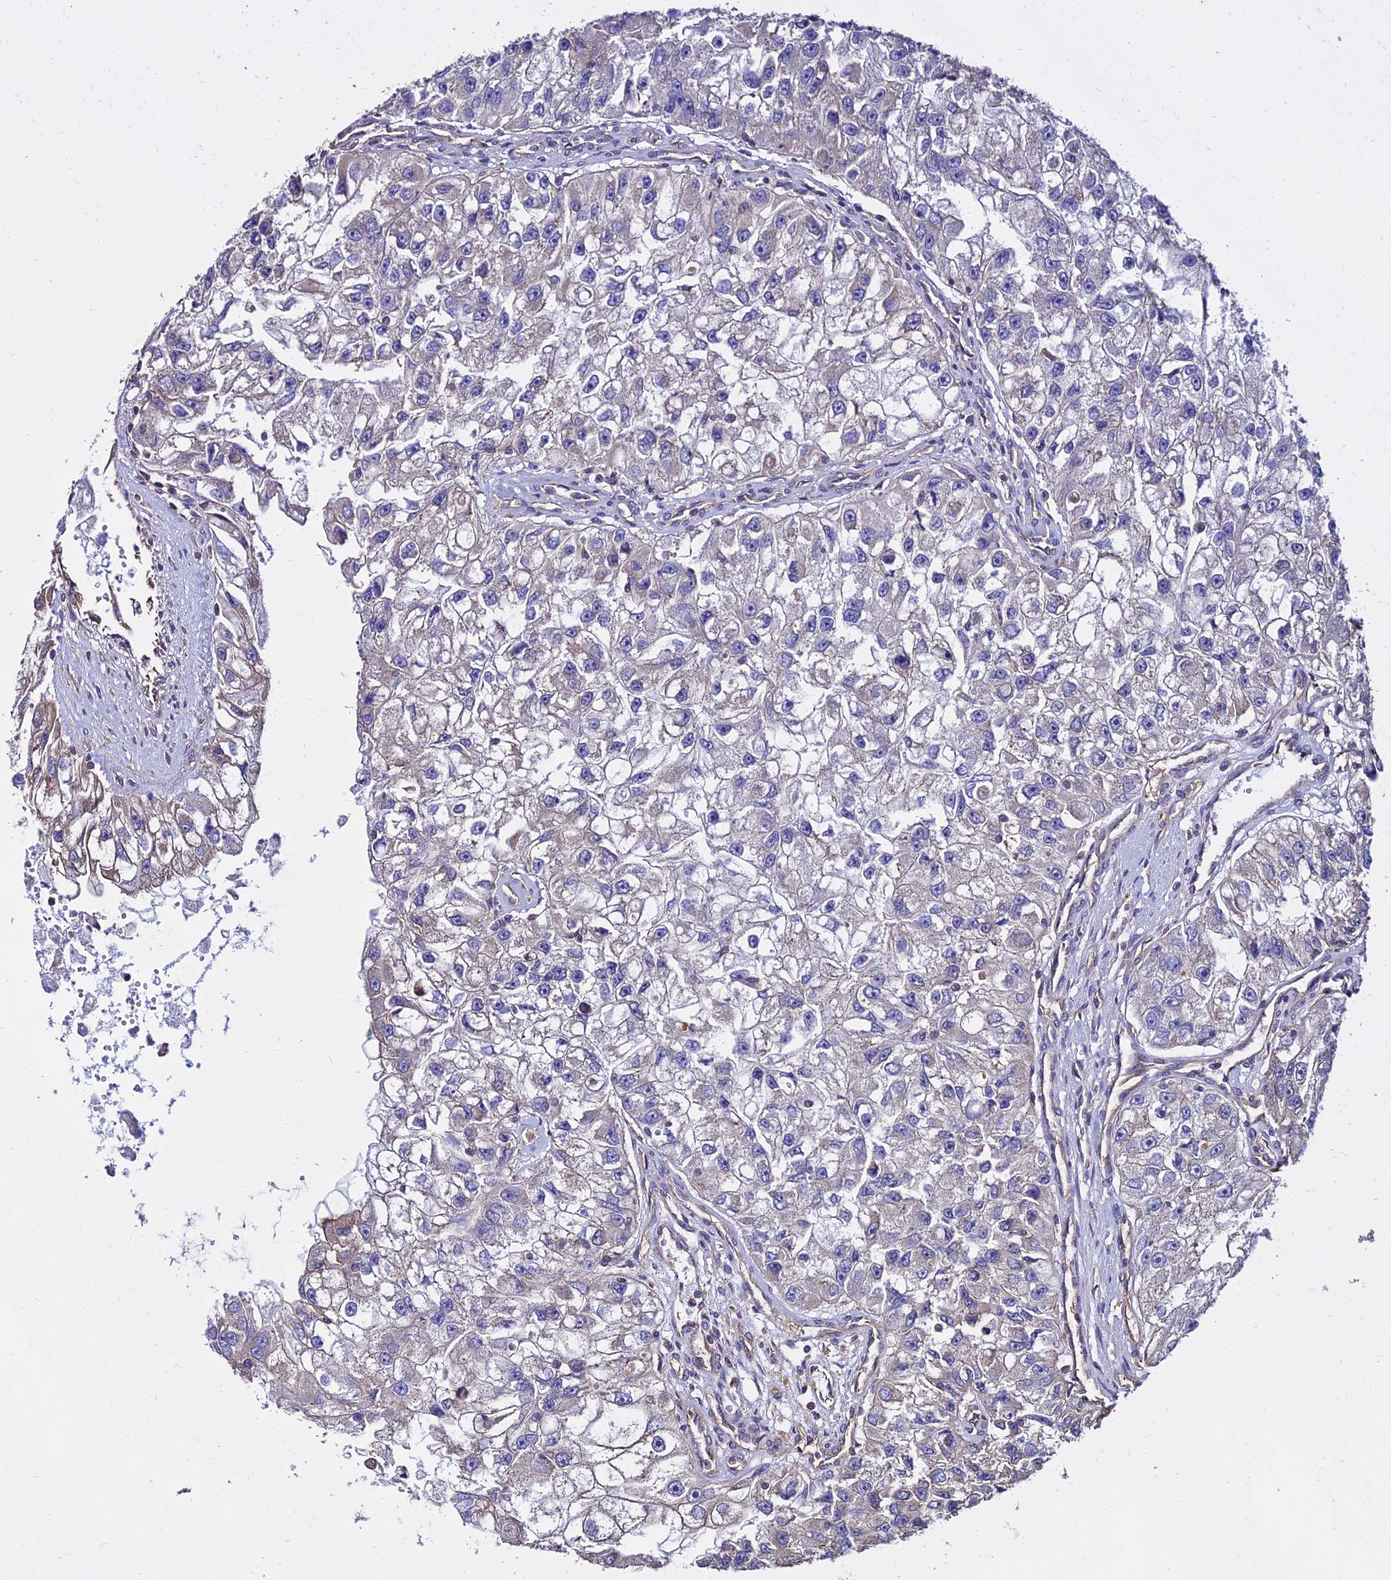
{"staining": {"intensity": "negative", "quantity": "none", "location": "none"}, "tissue": "renal cancer", "cell_type": "Tumor cells", "image_type": "cancer", "snomed": [{"axis": "morphology", "description": "Adenocarcinoma, NOS"}, {"axis": "topography", "description": "Kidney"}], "caption": "Adenocarcinoma (renal) was stained to show a protein in brown. There is no significant staining in tumor cells.", "gene": "CALM2", "patient": {"sex": "male", "age": 63}}